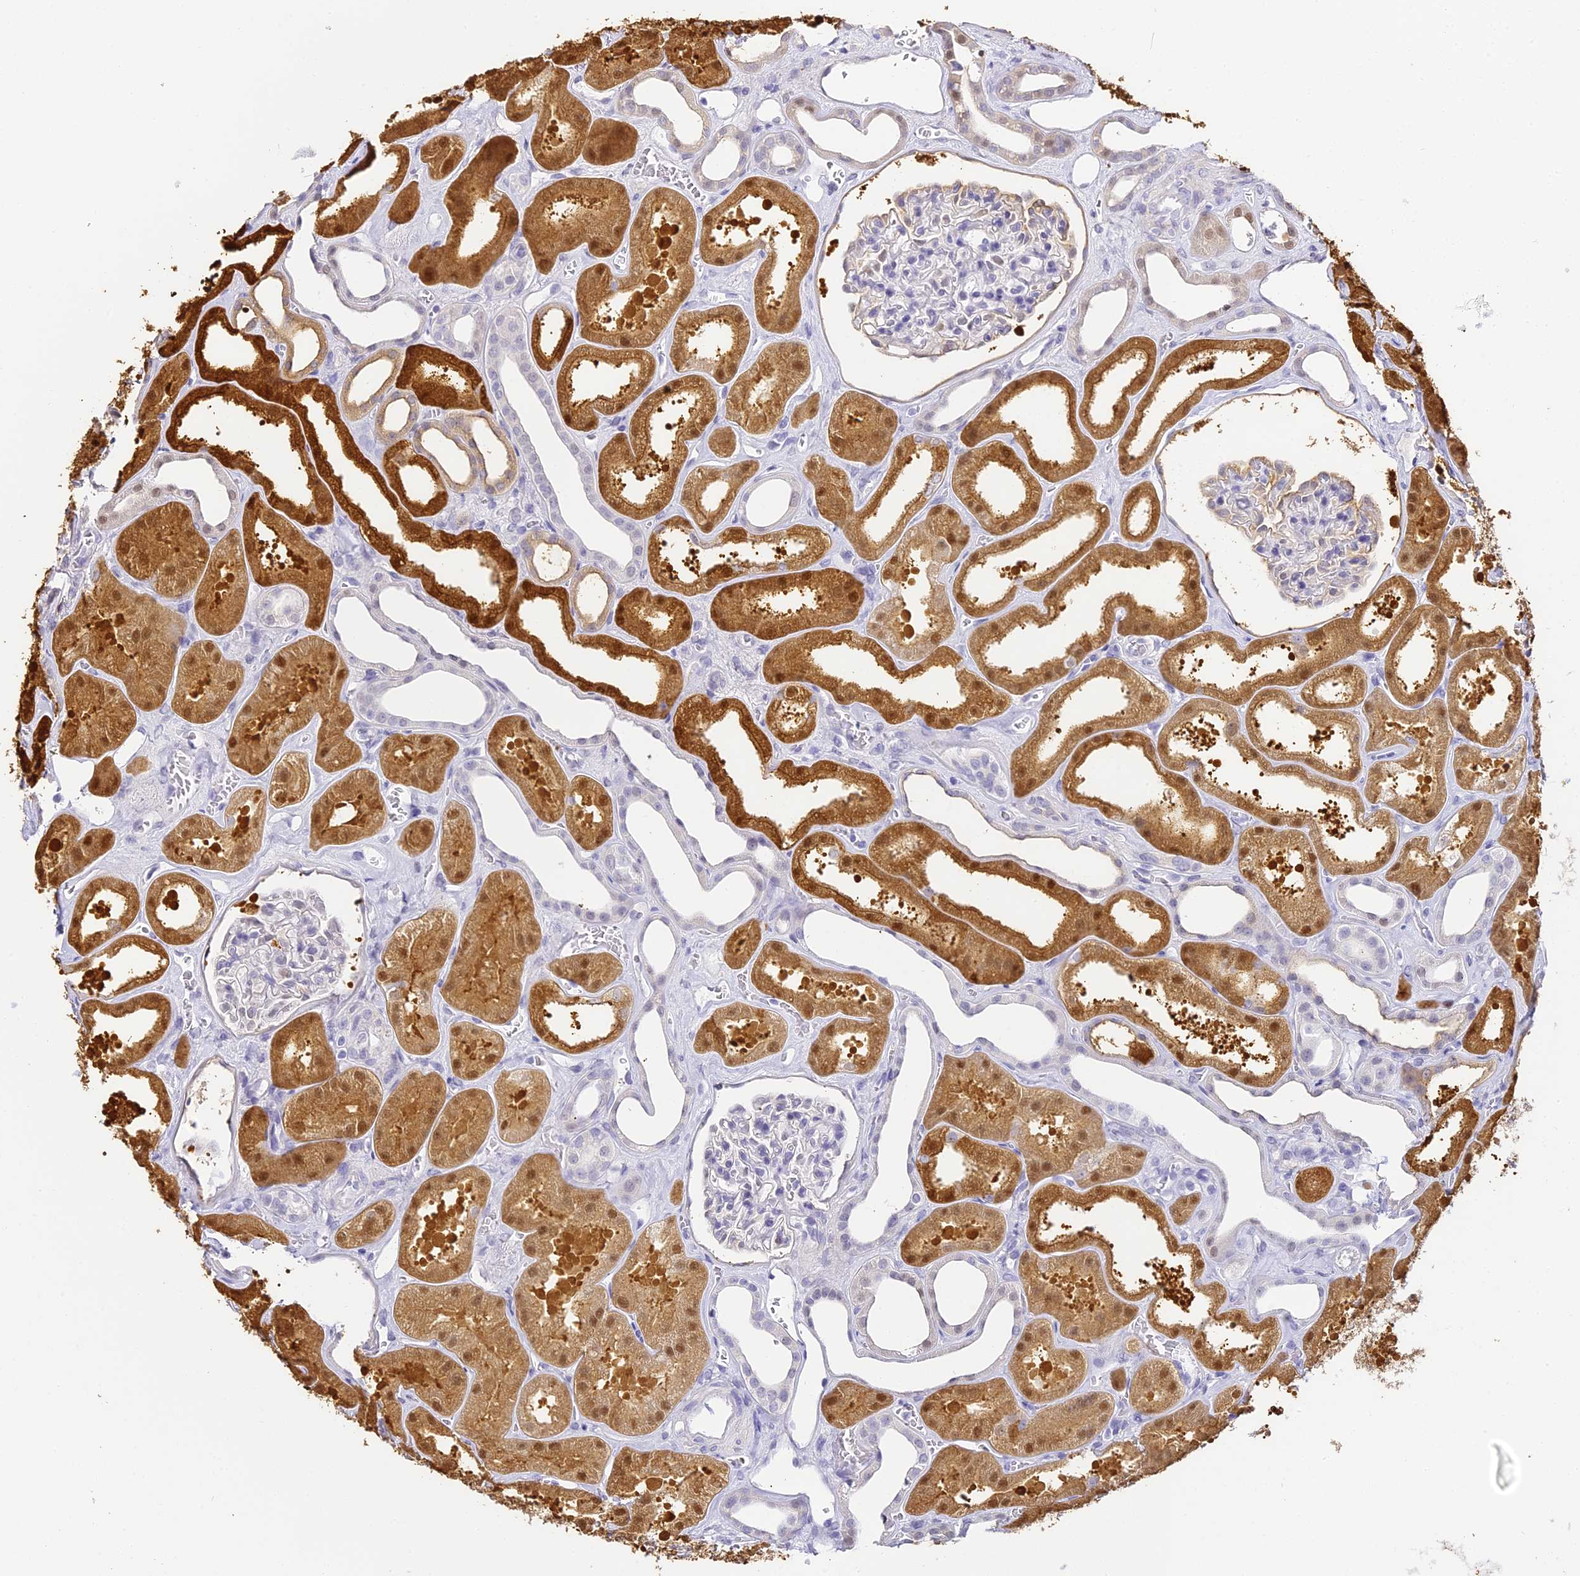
{"staining": {"intensity": "negative", "quantity": "none", "location": "none"}, "tissue": "kidney", "cell_type": "Cells in glomeruli", "image_type": "normal", "snomed": [{"axis": "morphology", "description": "Normal tissue, NOS"}, {"axis": "morphology", "description": "Adenocarcinoma, NOS"}, {"axis": "topography", "description": "Kidney"}], "caption": "A photomicrograph of human kidney is negative for staining in cells in glomeruli. The staining is performed using DAB brown chromogen with nuclei counter-stained in using hematoxylin.", "gene": "ABHD14A", "patient": {"sex": "female", "age": 68}}